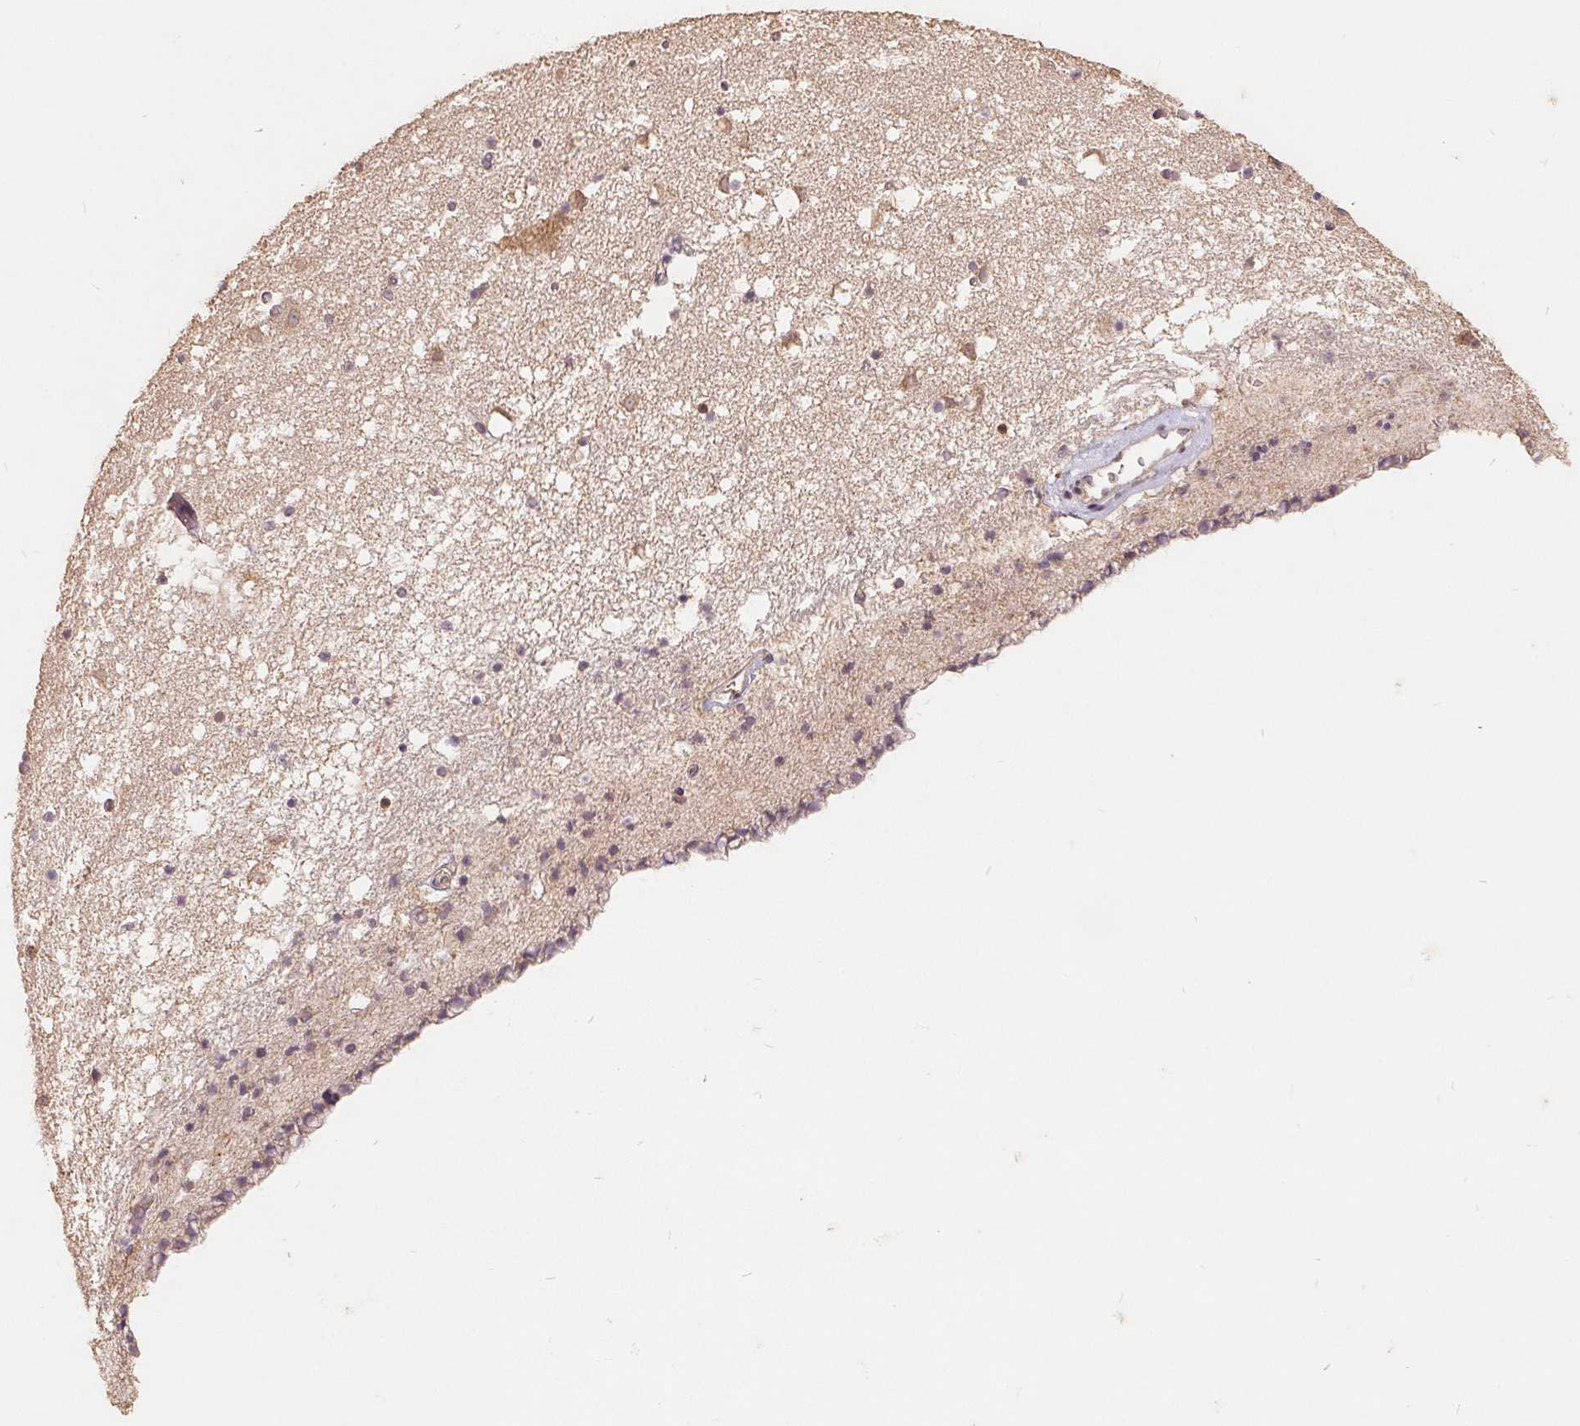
{"staining": {"intensity": "weak", "quantity": "25%-75%", "location": "cytoplasmic/membranous"}, "tissue": "caudate", "cell_type": "Glial cells", "image_type": "normal", "snomed": [{"axis": "morphology", "description": "Normal tissue, NOS"}, {"axis": "topography", "description": "Lateral ventricle wall"}], "caption": "Glial cells exhibit low levels of weak cytoplasmic/membranous staining in about 25%-75% of cells in unremarkable human caudate. Nuclei are stained in blue.", "gene": "CDIPT", "patient": {"sex": "female", "age": 42}}